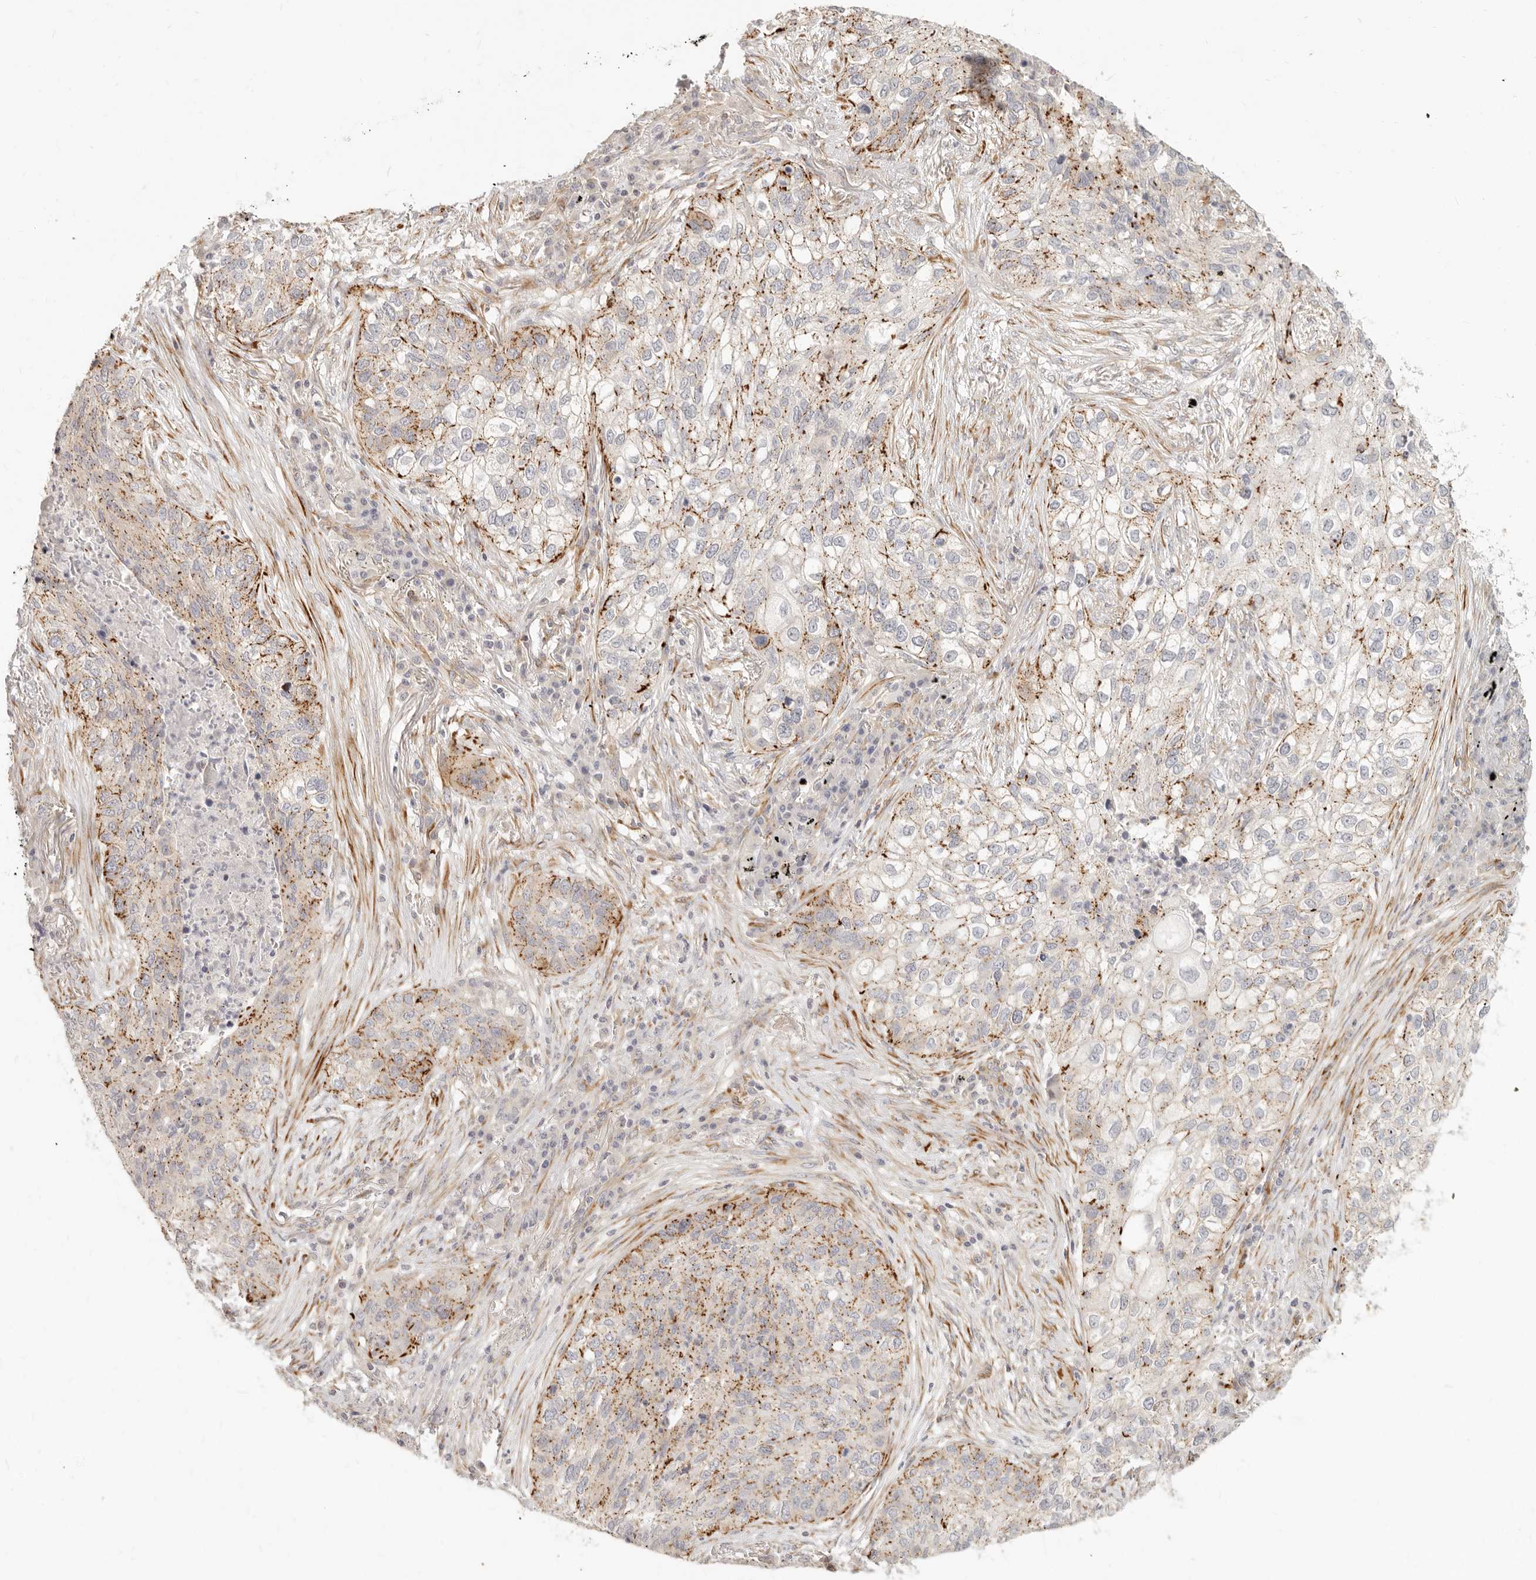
{"staining": {"intensity": "moderate", "quantity": "25%-75%", "location": "cytoplasmic/membranous"}, "tissue": "lung cancer", "cell_type": "Tumor cells", "image_type": "cancer", "snomed": [{"axis": "morphology", "description": "Squamous cell carcinoma, NOS"}, {"axis": "topography", "description": "Lung"}], "caption": "There is medium levels of moderate cytoplasmic/membranous staining in tumor cells of lung cancer (squamous cell carcinoma), as demonstrated by immunohistochemical staining (brown color).", "gene": "SASS6", "patient": {"sex": "female", "age": 63}}